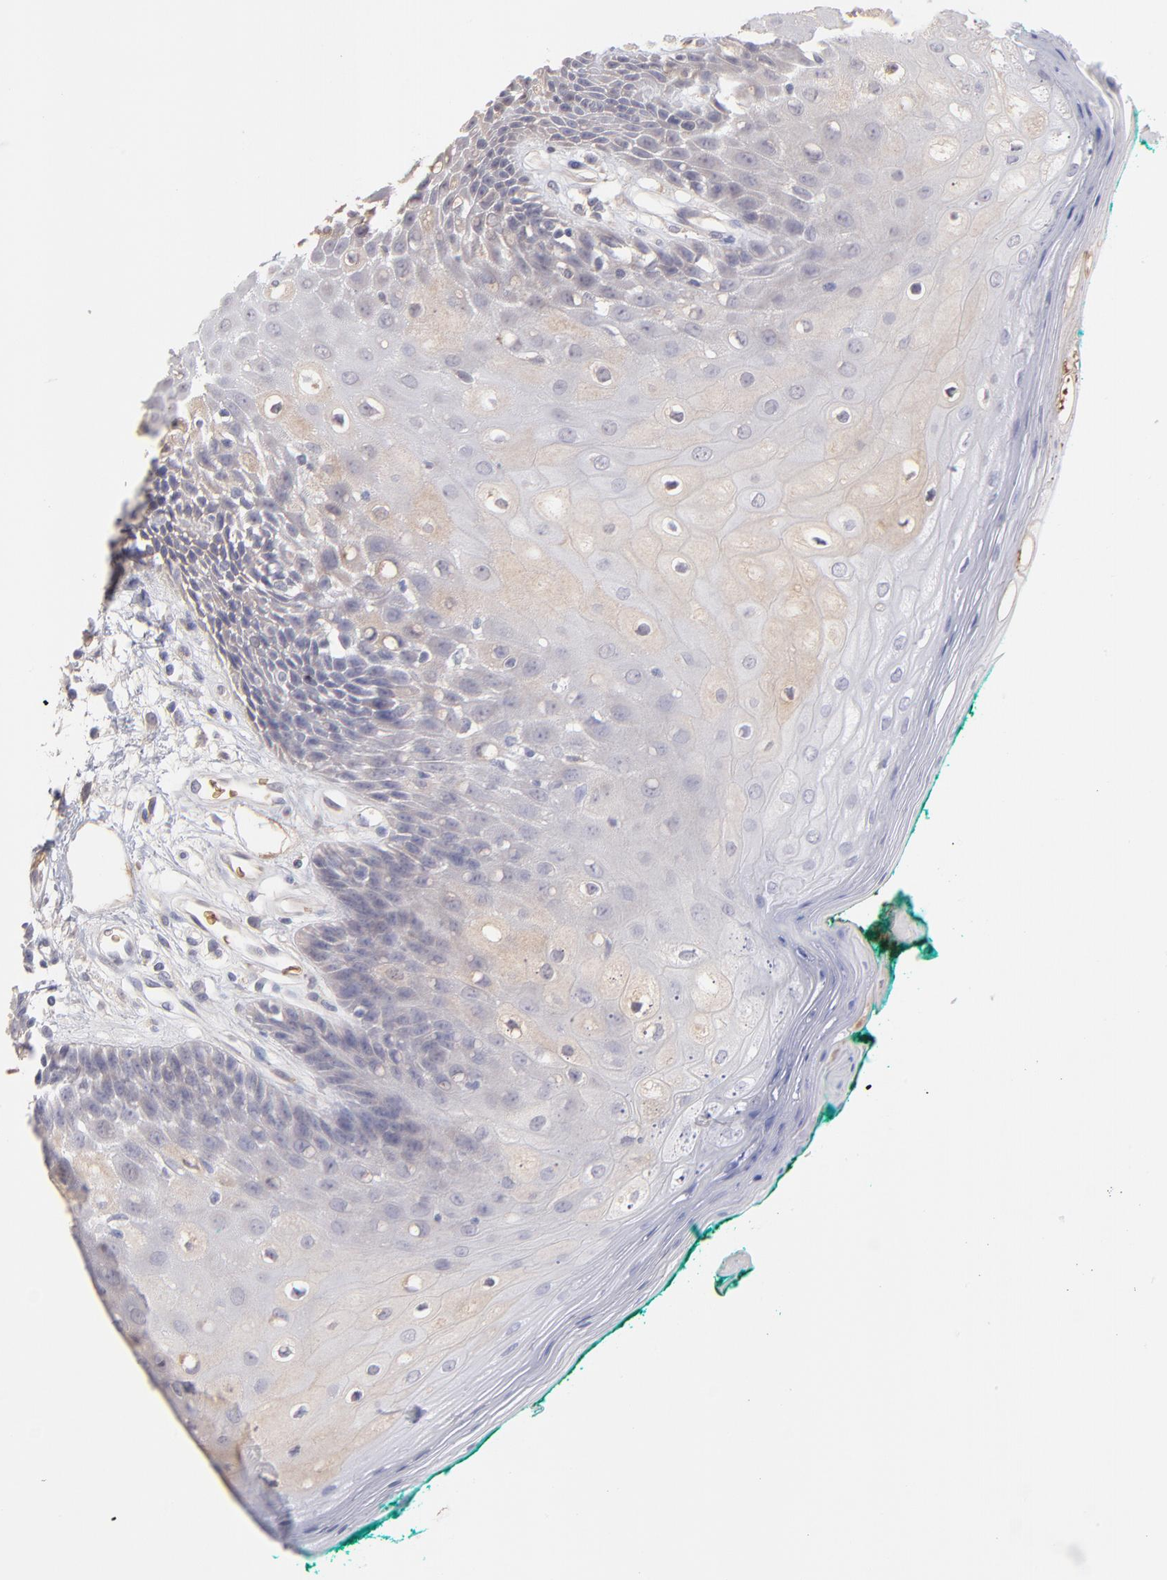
{"staining": {"intensity": "weak", "quantity": "<25%", "location": "cytoplasmic/membranous"}, "tissue": "oral mucosa", "cell_type": "Squamous epithelial cells", "image_type": "normal", "snomed": [{"axis": "morphology", "description": "Normal tissue, NOS"}, {"axis": "morphology", "description": "Squamous cell carcinoma, NOS"}, {"axis": "topography", "description": "Skeletal muscle"}, {"axis": "topography", "description": "Oral tissue"}, {"axis": "topography", "description": "Head-Neck"}], "caption": "Normal oral mucosa was stained to show a protein in brown. There is no significant staining in squamous epithelial cells. (DAB IHC visualized using brightfield microscopy, high magnification).", "gene": "F13B", "patient": {"sex": "female", "age": 84}}